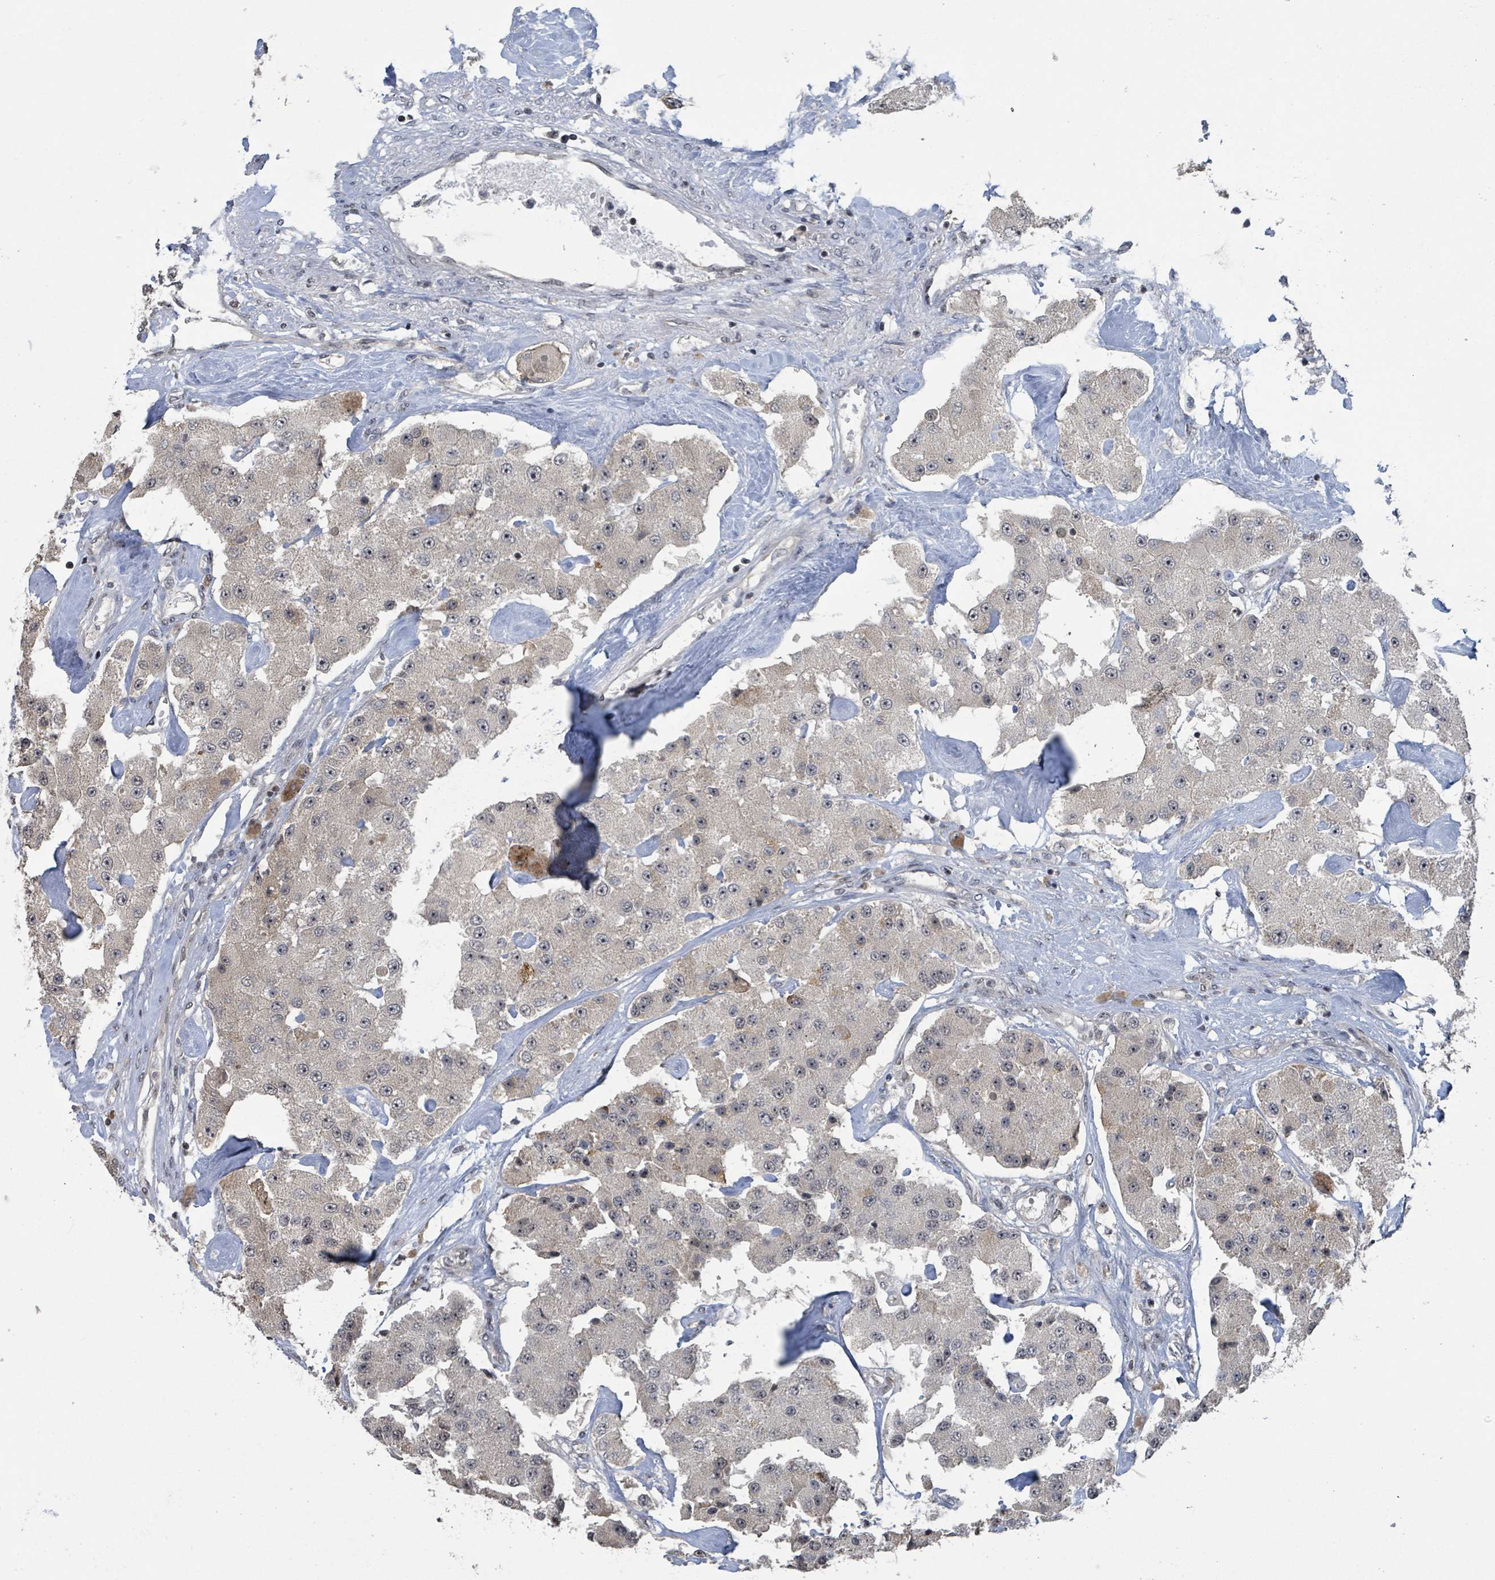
{"staining": {"intensity": "weak", "quantity": ">75%", "location": "nuclear"}, "tissue": "carcinoid", "cell_type": "Tumor cells", "image_type": "cancer", "snomed": [{"axis": "morphology", "description": "Carcinoid, malignant, NOS"}, {"axis": "topography", "description": "Pancreas"}], "caption": "A low amount of weak nuclear staining is identified in approximately >75% of tumor cells in carcinoid (malignant) tissue. The protein of interest is stained brown, and the nuclei are stained in blue (DAB IHC with brightfield microscopy, high magnification).", "gene": "ZBTB14", "patient": {"sex": "male", "age": 41}}